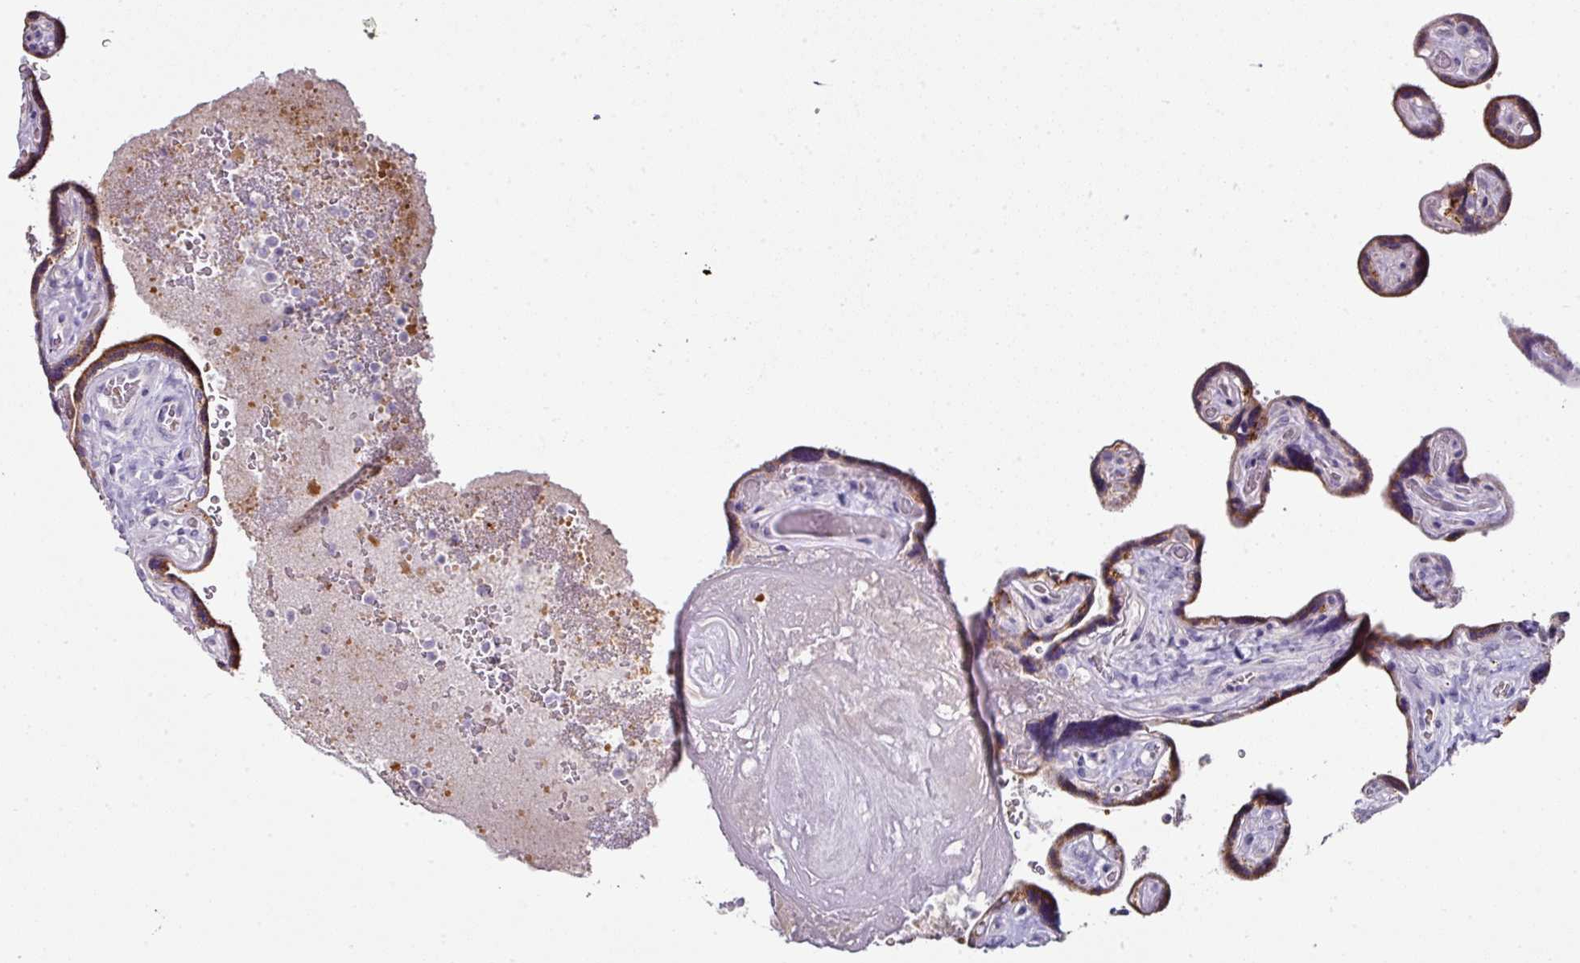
{"staining": {"intensity": "moderate", "quantity": ">75%", "location": "cytoplasmic/membranous"}, "tissue": "placenta", "cell_type": "Trophoblastic cells", "image_type": "normal", "snomed": [{"axis": "morphology", "description": "Normal tissue, NOS"}, {"axis": "topography", "description": "Placenta"}], "caption": "High-power microscopy captured an immunohistochemistry histopathology image of normal placenta, revealing moderate cytoplasmic/membranous positivity in approximately >75% of trophoblastic cells.", "gene": "ANKRD18A", "patient": {"sex": "female", "age": 32}}